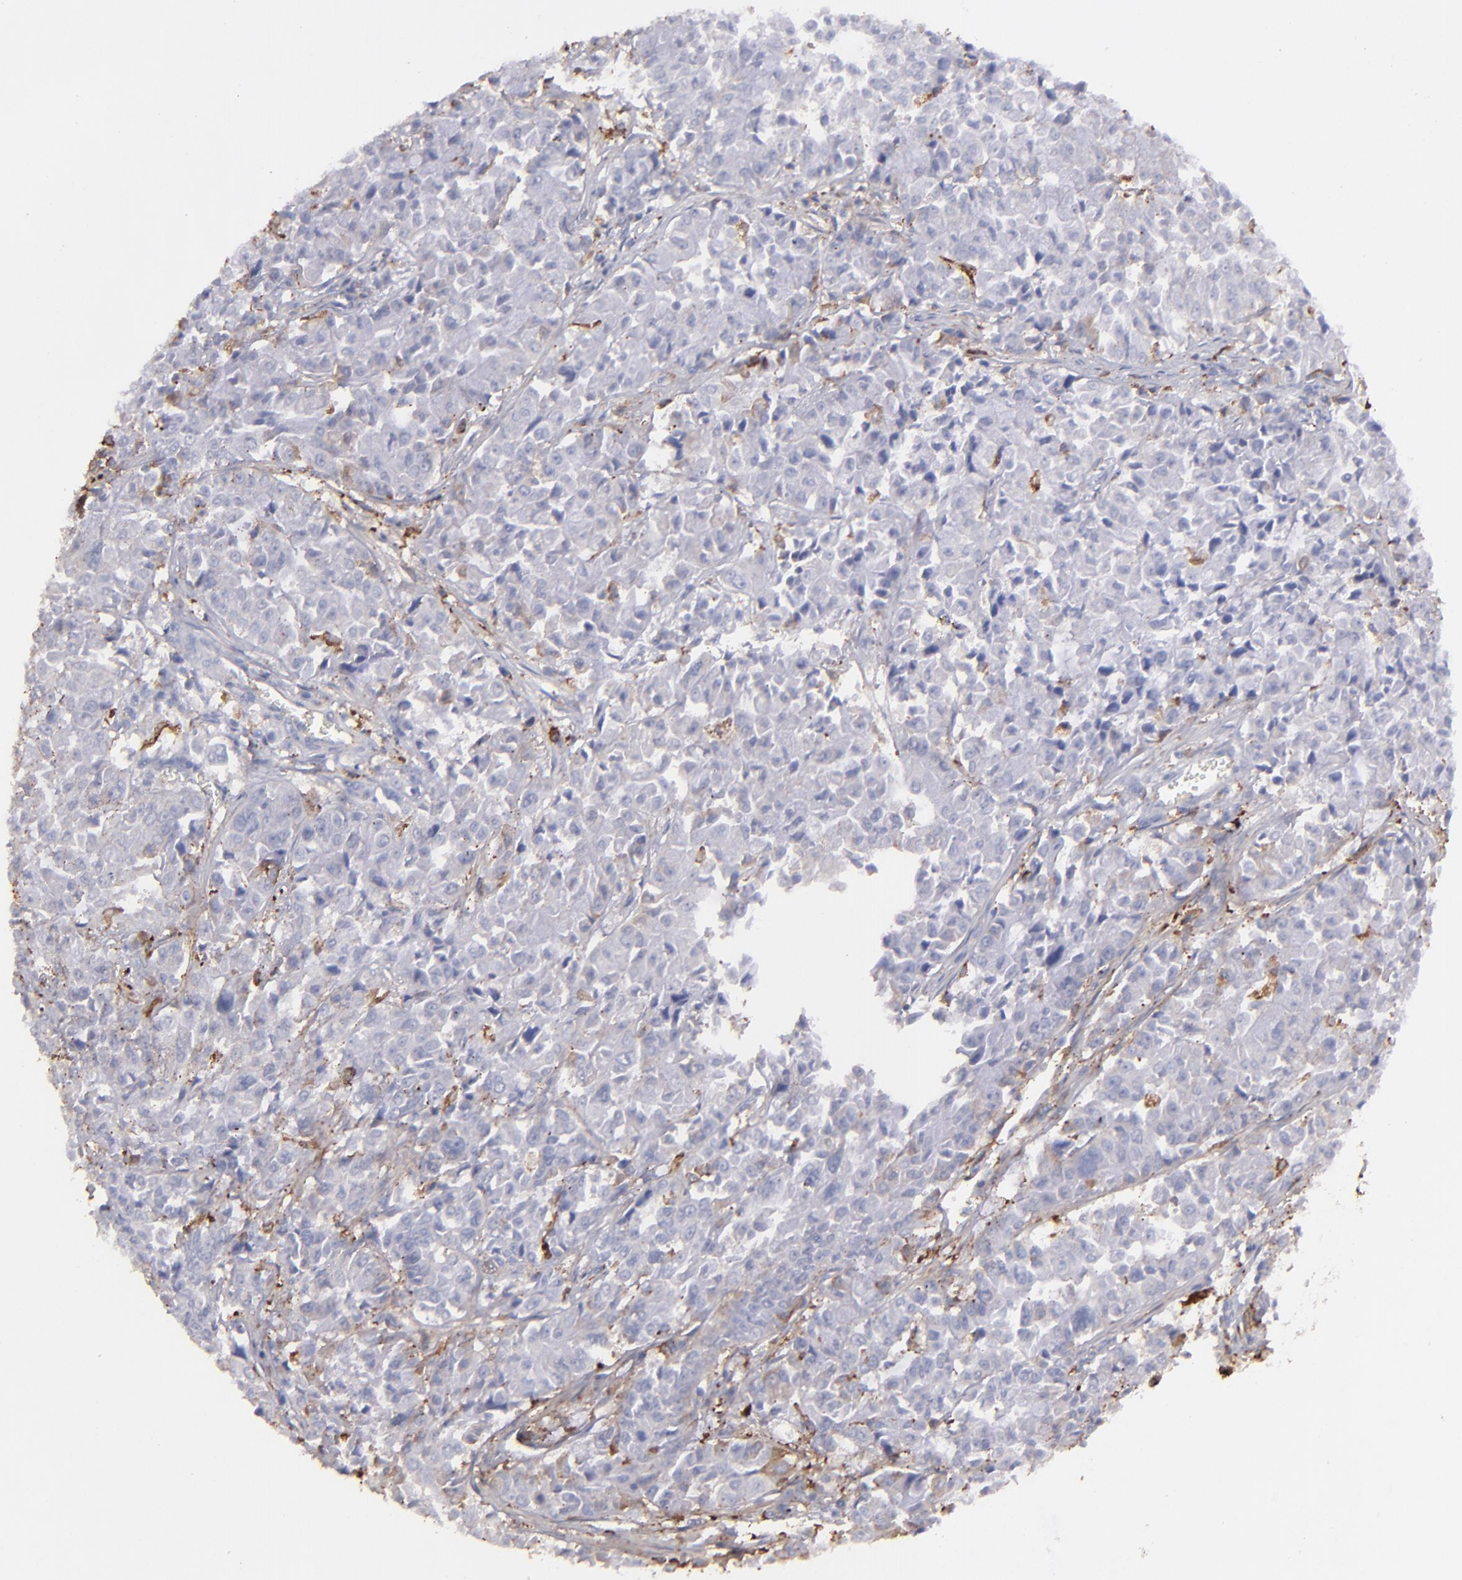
{"staining": {"intensity": "weak", "quantity": "<25%", "location": "cytoplasmic/membranous"}, "tissue": "pancreatic cancer", "cell_type": "Tumor cells", "image_type": "cancer", "snomed": [{"axis": "morphology", "description": "Adenocarcinoma, NOS"}, {"axis": "topography", "description": "Pancreas"}], "caption": "Micrograph shows no protein positivity in tumor cells of pancreatic adenocarcinoma tissue.", "gene": "C1QA", "patient": {"sex": "female", "age": 52}}